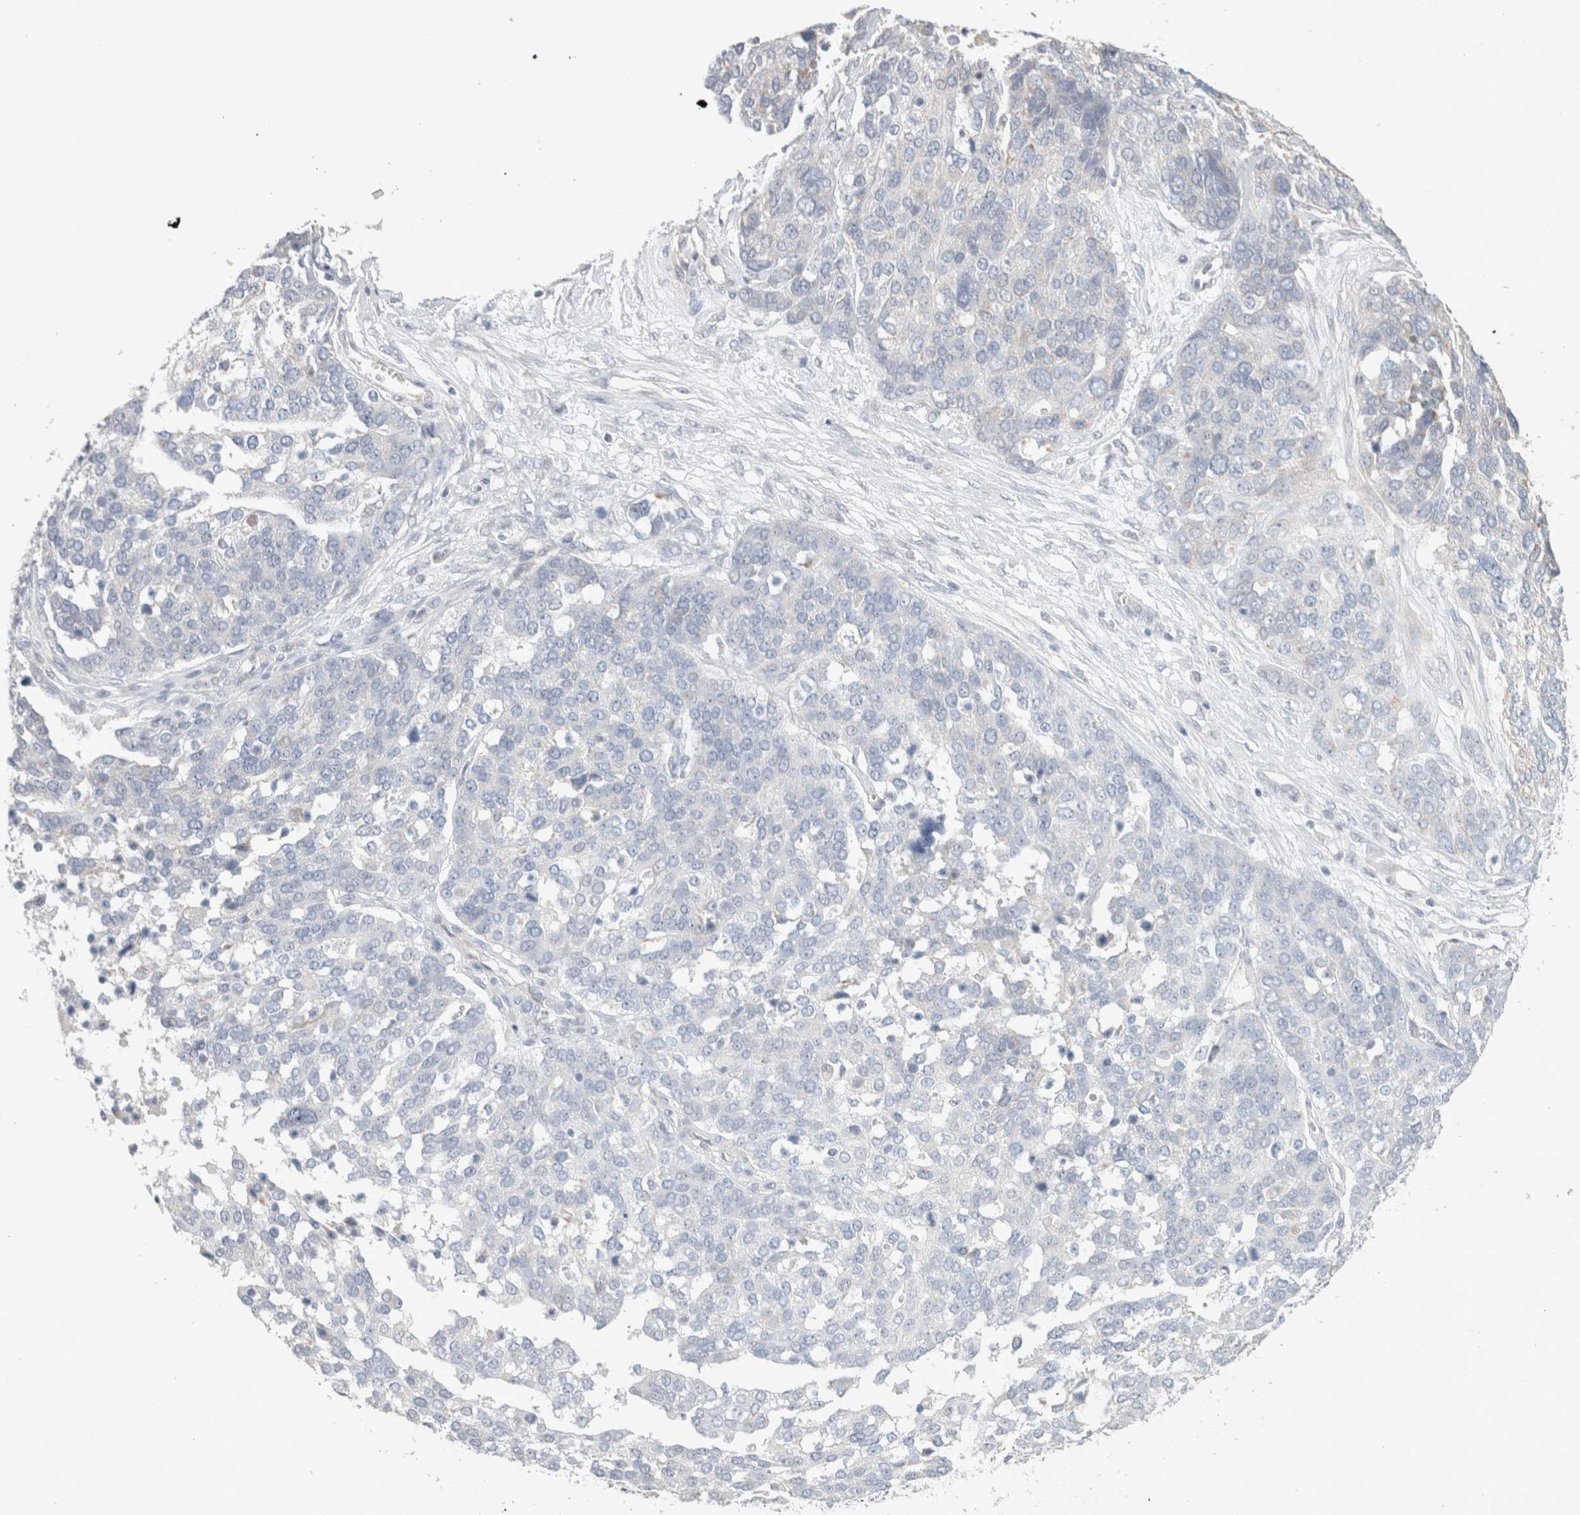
{"staining": {"intensity": "negative", "quantity": "none", "location": "none"}, "tissue": "ovarian cancer", "cell_type": "Tumor cells", "image_type": "cancer", "snomed": [{"axis": "morphology", "description": "Cystadenocarcinoma, serous, NOS"}, {"axis": "topography", "description": "Ovary"}], "caption": "Micrograph shows no significant protein staining in tumor cells of ovarian serous cystadenocarcinoma.", "gene": "DMD", "patient": {"sex": "female", "age": 44}}